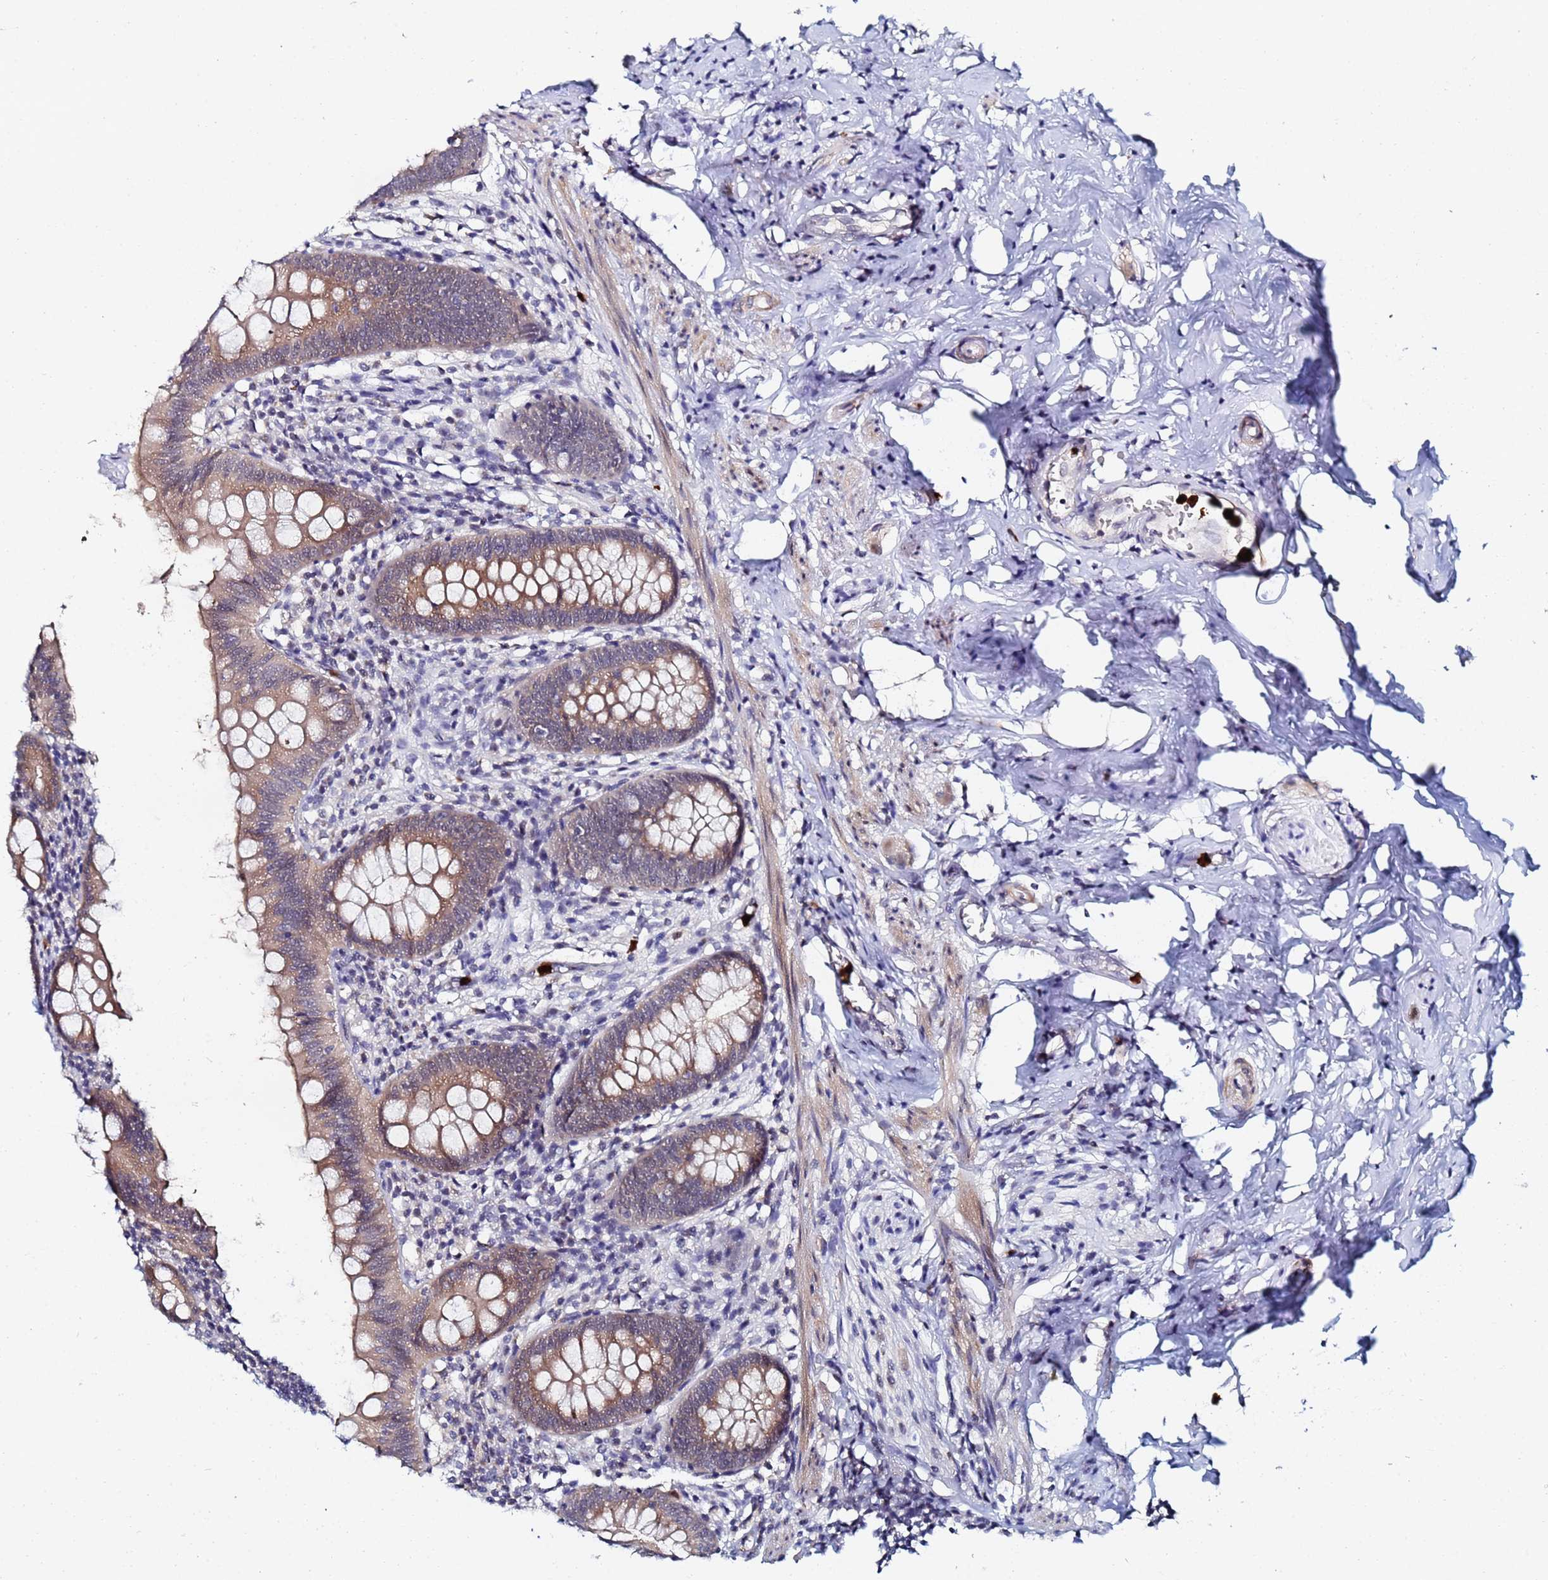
{"staining": {"intensity": "moderate", "quantity": ">75%", "location": "cytoplasmic/membranous"}, "tissue": "appendix", "cell_type": "Glandular cells", "image_type": "normal", "snomed": [{"axis": "morphology", "description": "Normal tissue, NOS"}, {"axis": "topography", "description": "Appendix"}], "caption": "This histopathology image exhibits benign appendix stained with IHC to label a protein in brown. The cytoplasmic/membranous of glandular cells show moderate positivity for the protein. Nuclei are counter-stained blue.", "gene": "MTCL1", "patient": {"sex": "female", "age": 51}}